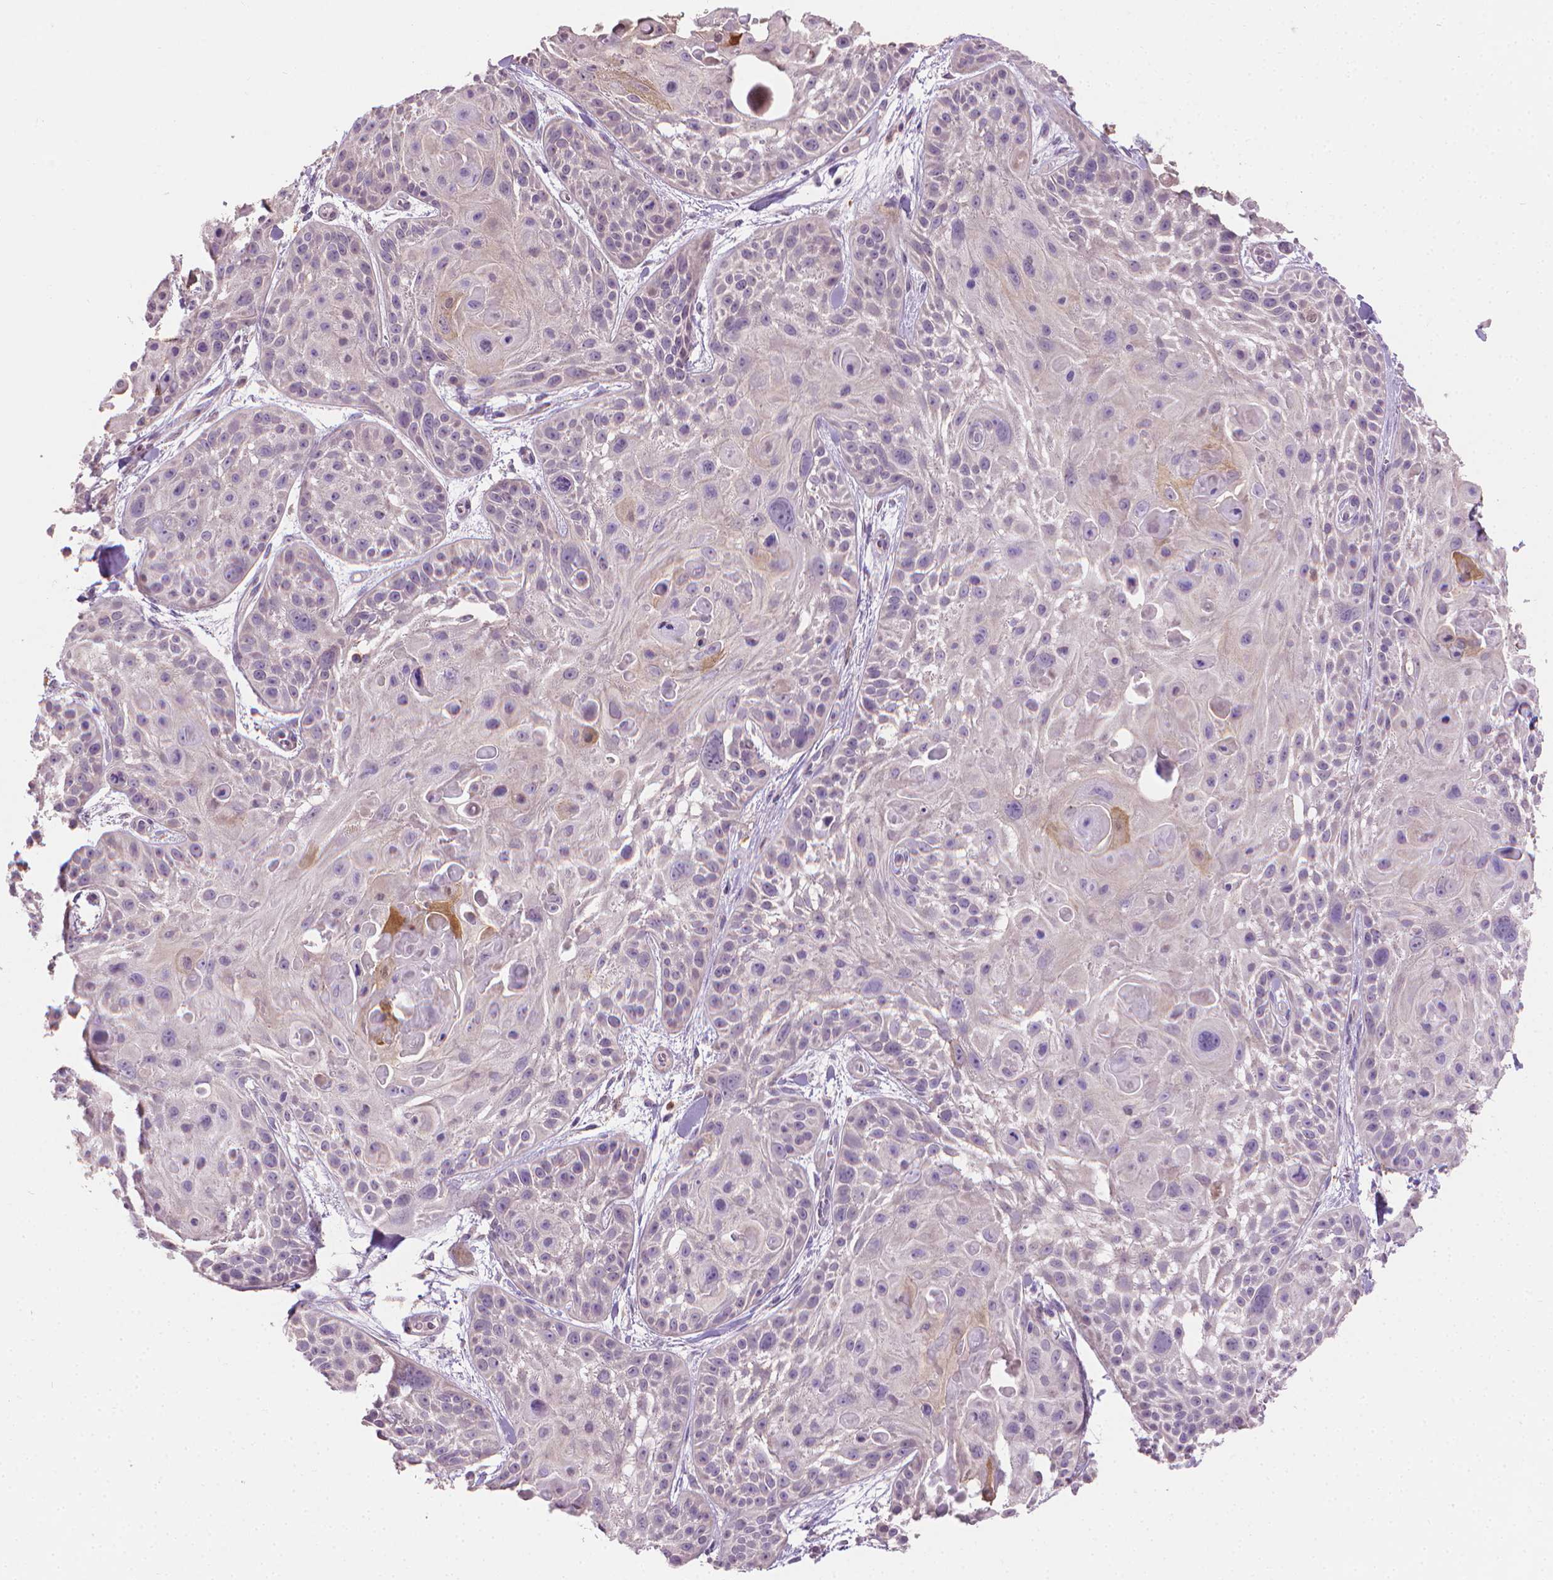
{"staining": {"intensity": "negative", "quantity": "none", "location": "none"}, "tissue": "skin cancer", "cell_type": "Tumor cells", "image_type": "cancer", "snomed": [{"axis": "morphology", "description": "Squamous cell carcinoma, NOS"}, {"axis": "topography", "description": "Skin"}, {"axis": "topography", "description": "Anal"}], "caption": "Tumor cells are negative for protein expression in human skin squamous cell carcinoma. (DAB IHC, high magnification).", "gene": "GSDMA", "patient": {"sex": "female", "age": 75}}